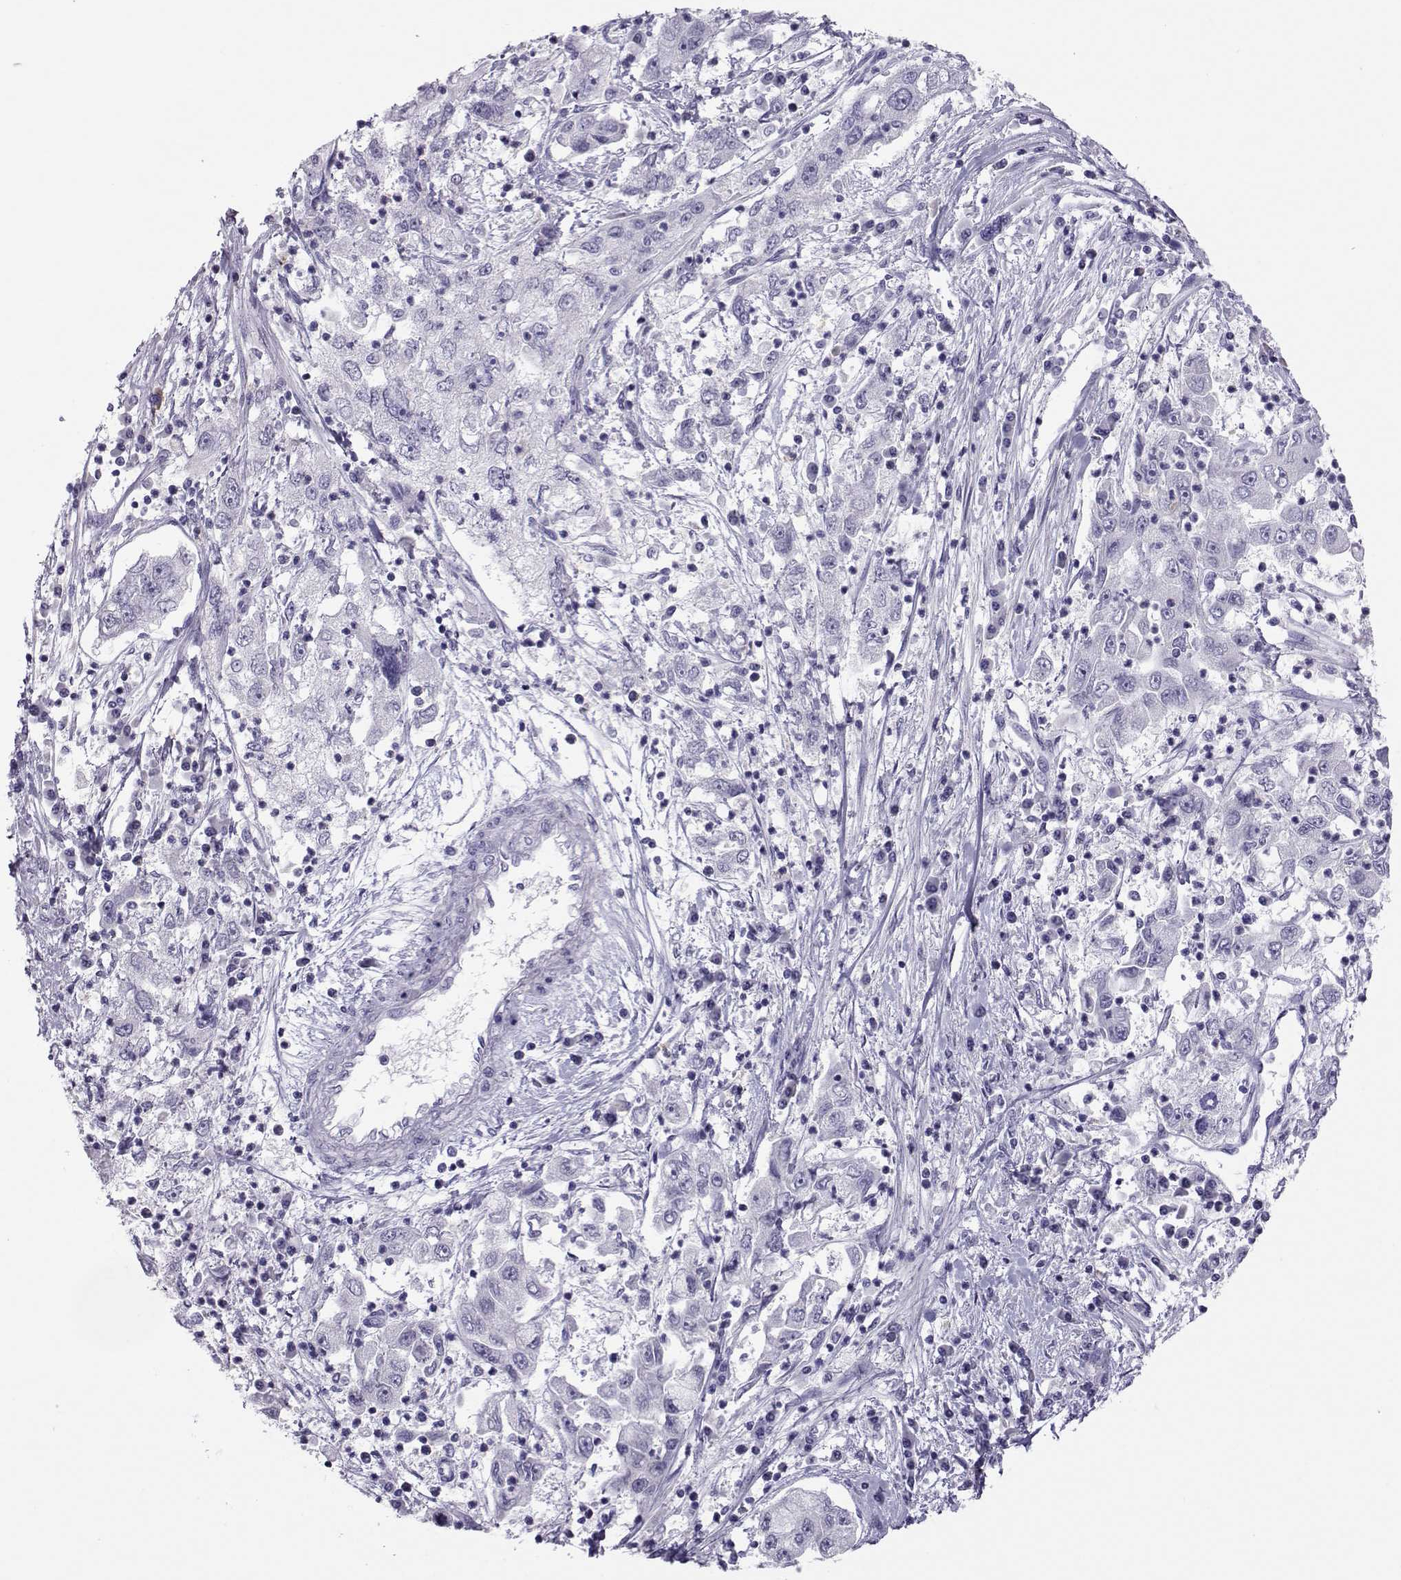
{"staining": {"intensity": "negative", "quantity": "none", "location": "none"}, "tissue": "cervical cancer", "cell_type": "Tumor cells", "image_type": "cancer", "snomed": [{"axis": "morphology", "description": "Squamous cell carcinoma, NOS"}, {"axis": "topography", "description": "Cervix"}], "caption": "Tumor cells are negative for brown protein staining in squamous cell carcinoma (cervical).", "gene": "TRPM7", "patient": {"sex": "female", "age": 36}}